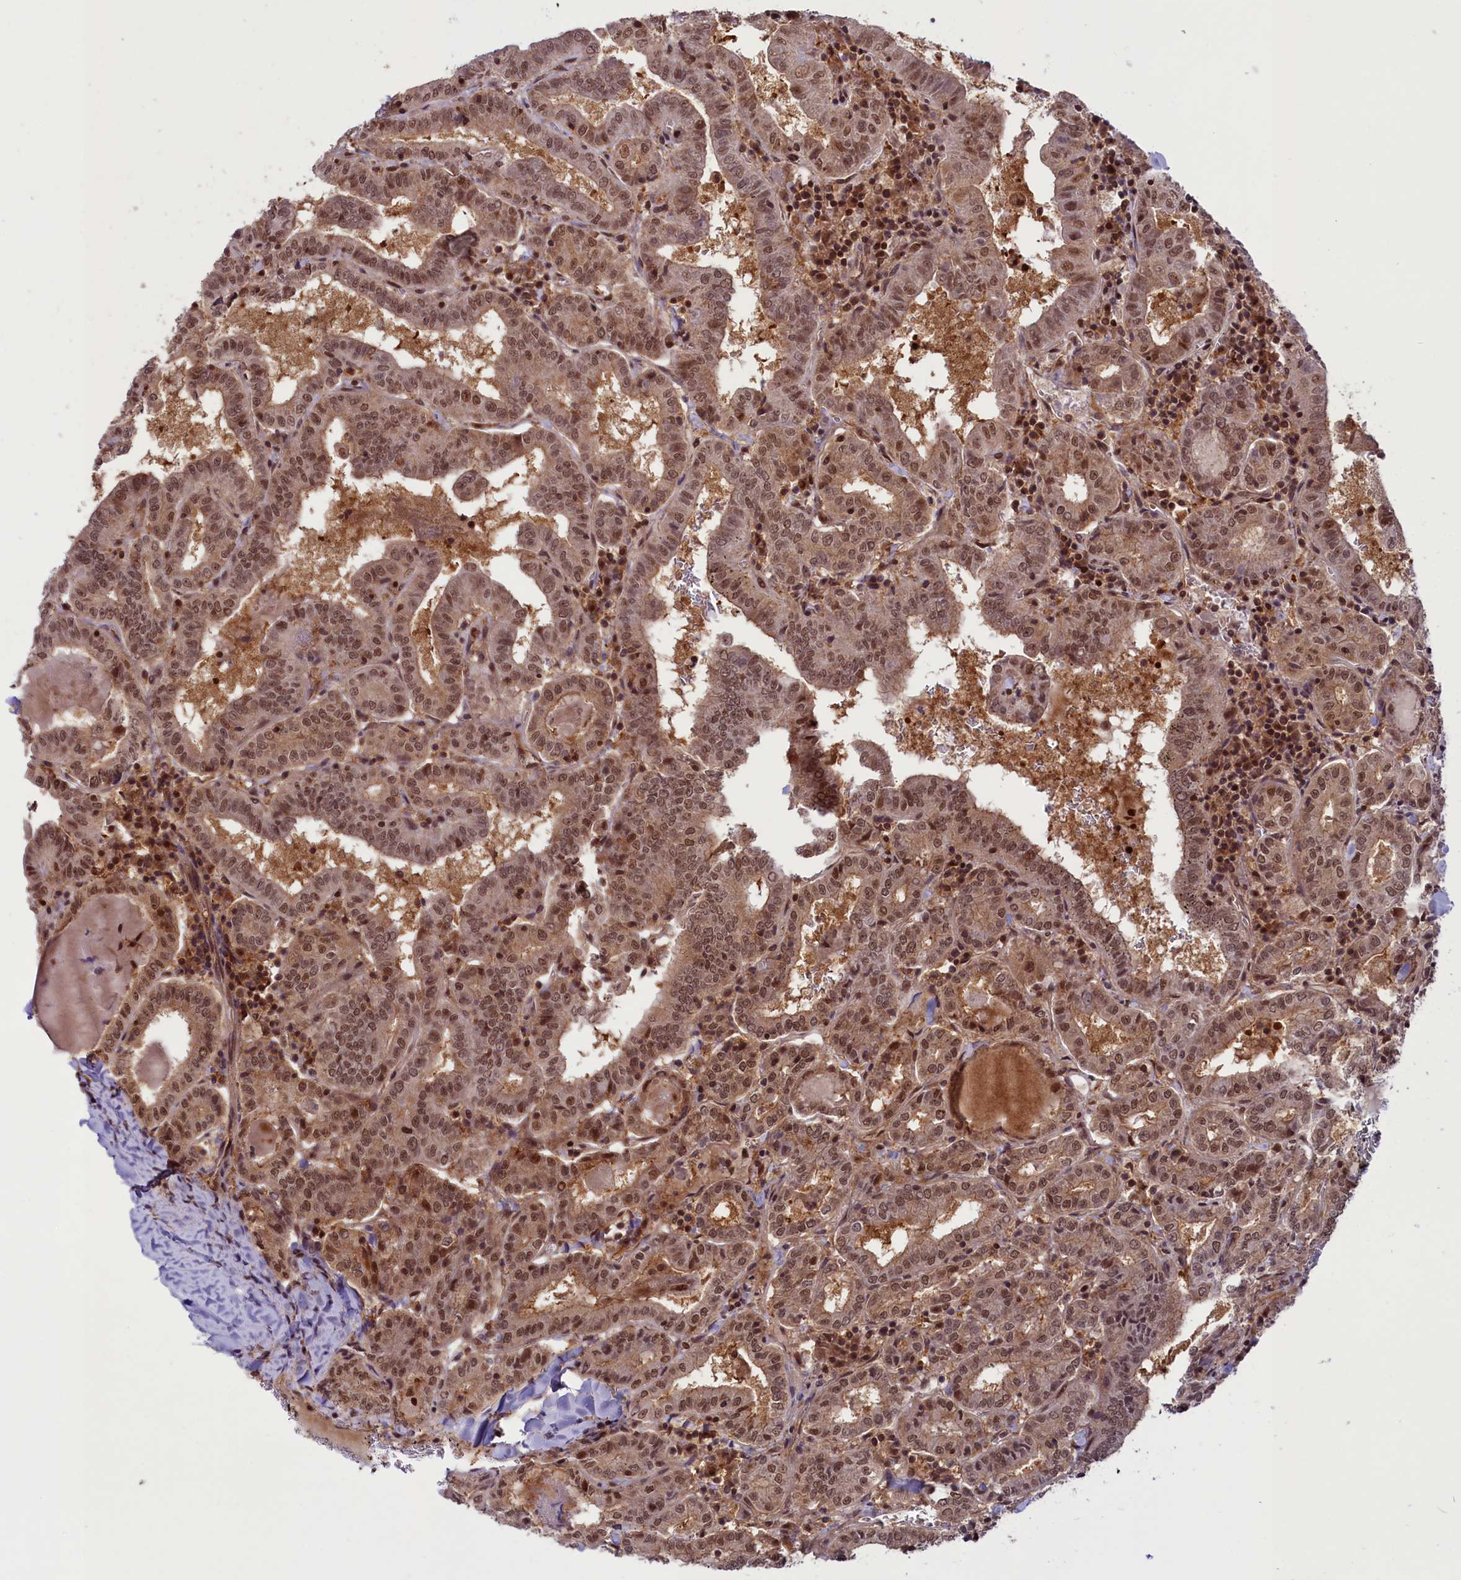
{"staining": {"intensity": "moderate", "quantity": ">75%", "location": "cytoplasmic/membranous,nuclear"}, "tissue": "thyroid cancer", "cell_type": "Tumor cells", "image_type": "cancer", "snomed": [{"axis": "morphology", "description": "Papillary adenocarcinoma, NOS"}, {"axis": "topography", "description": "Thyroid gland"}], "caption": "Immunohistochemistry of papillary adenocarcinoma (thyroid) reveals medium levels of moderate cytoplasmic/membranous and nuclear staining in about >75% of tumor cells. Ihc stains the protein of interest in brown and the nuclei are stained blue.", "gene": "SLC7A6OS", "patient": {"sex": "female", "age": 72}}